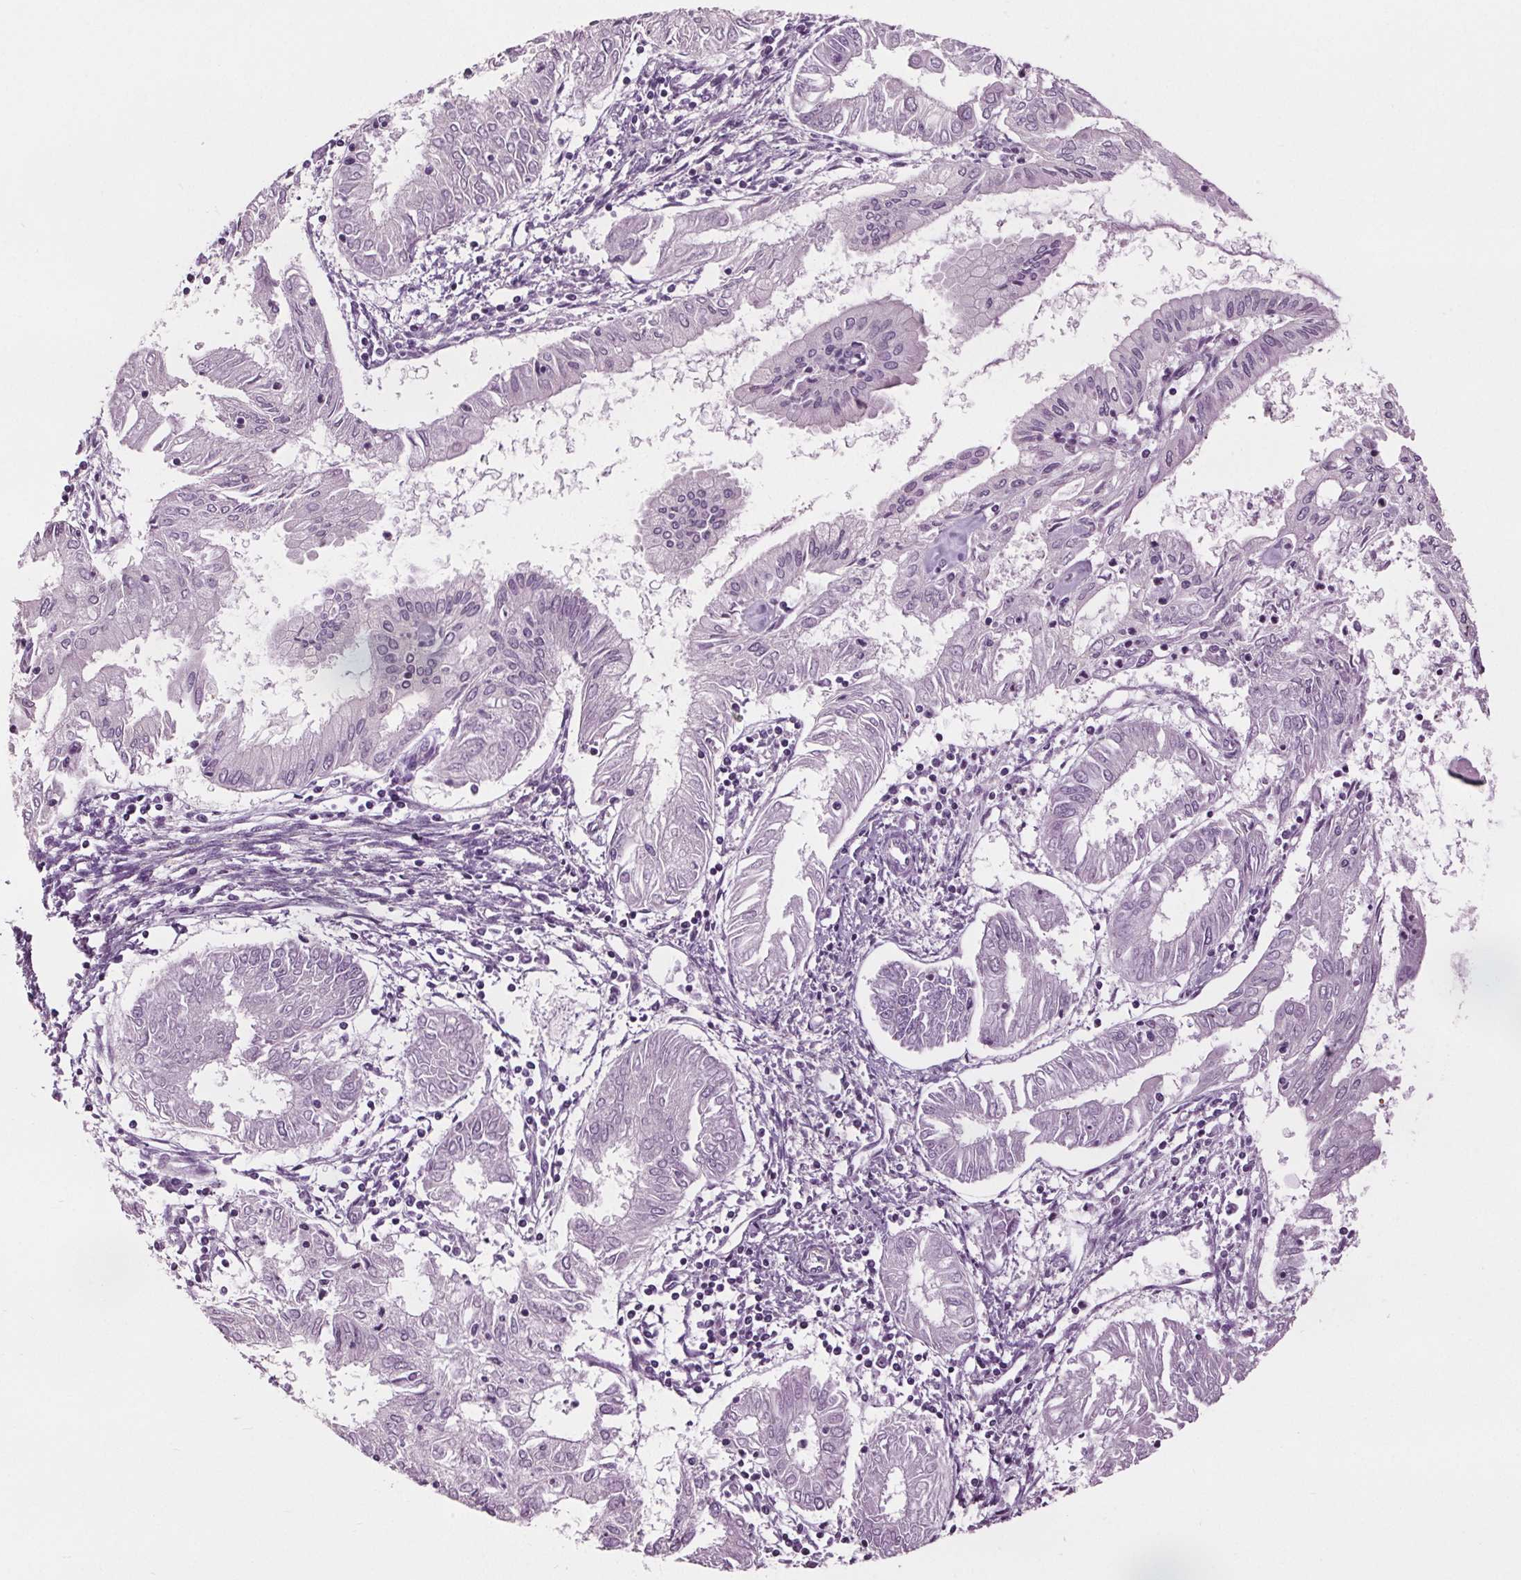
{"staining": {"intensity": "negative", "quantity": "none", "location": "none"}, "tissue": "endometrial cancer", "cell_type": "Tumor cells", "image_type": "cancer", "snomed": [{"axis": "morphology", "description": "Adenocarcinoma, NOS"}, {"axis": "topography", "description": "Endometrium"}], "caption": "DAB immunohistochemical staining of human endometrial cancer demonstrates no significant expression in tumor cells. (Stains: DAB IHC with hematoxylin counter stain, Microscopy: brightfield microscopy at high magnification).", "gene": "RASA1", "patient": {"sex": "female", "age": 68}}